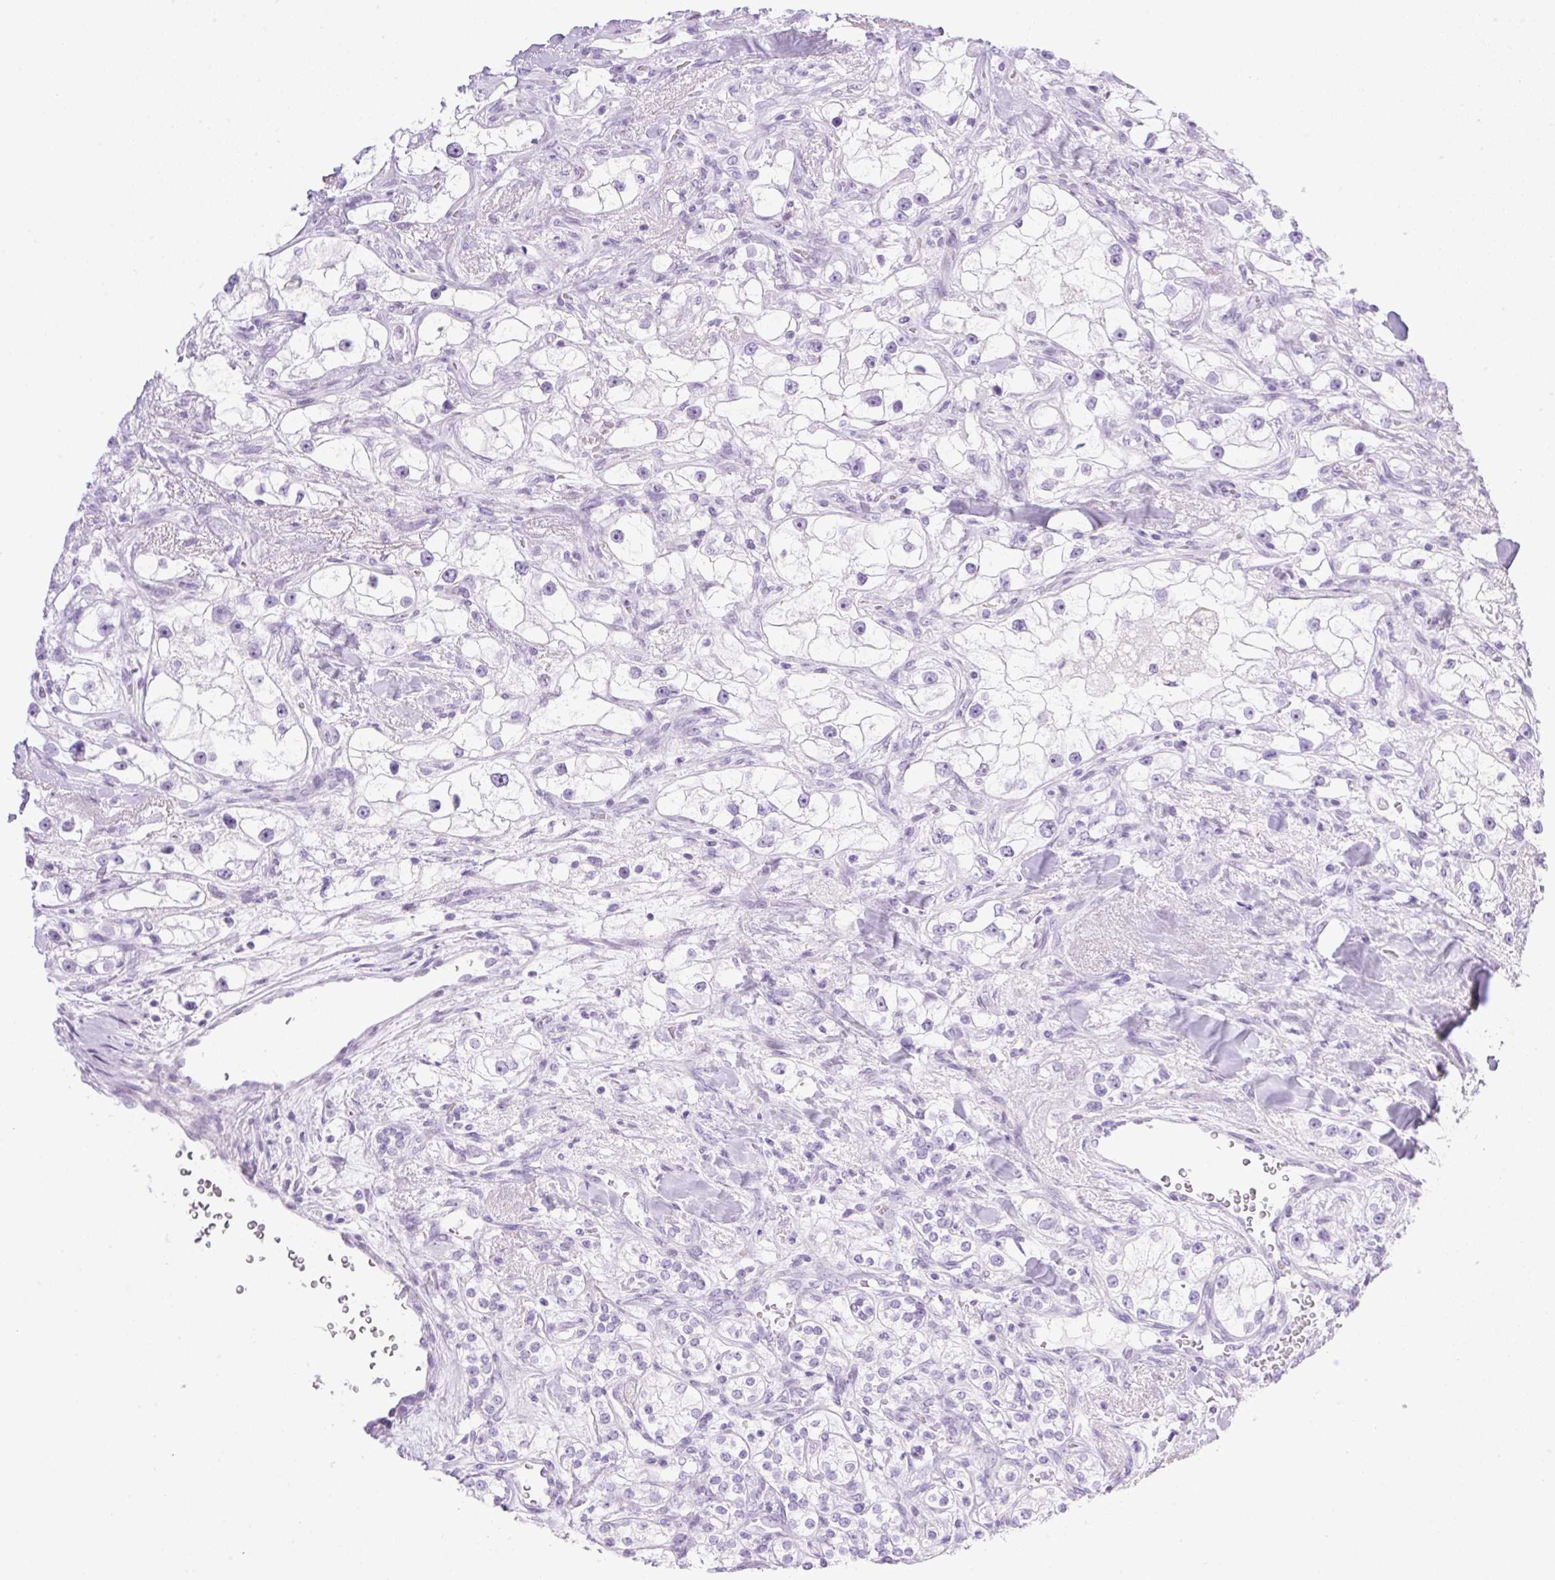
{"staining": {"intensity": "negative", "quantity": "none", "location": "none"}, "tissue": "renal cancer", "cell_type": "Tumor cells", "image_type": "cancer", "snomed": [{"axis": "morphology", "description": "Adenocarcinoma, NOS"}, {"axis": "topography", "description": "Kidney"}], "caption": "Micrograph shows no significant protein staining in tumor cells of renal adenocarcinoma.", "gene": "SPRR4", "patient": {"sex": "male", "age": 77}}